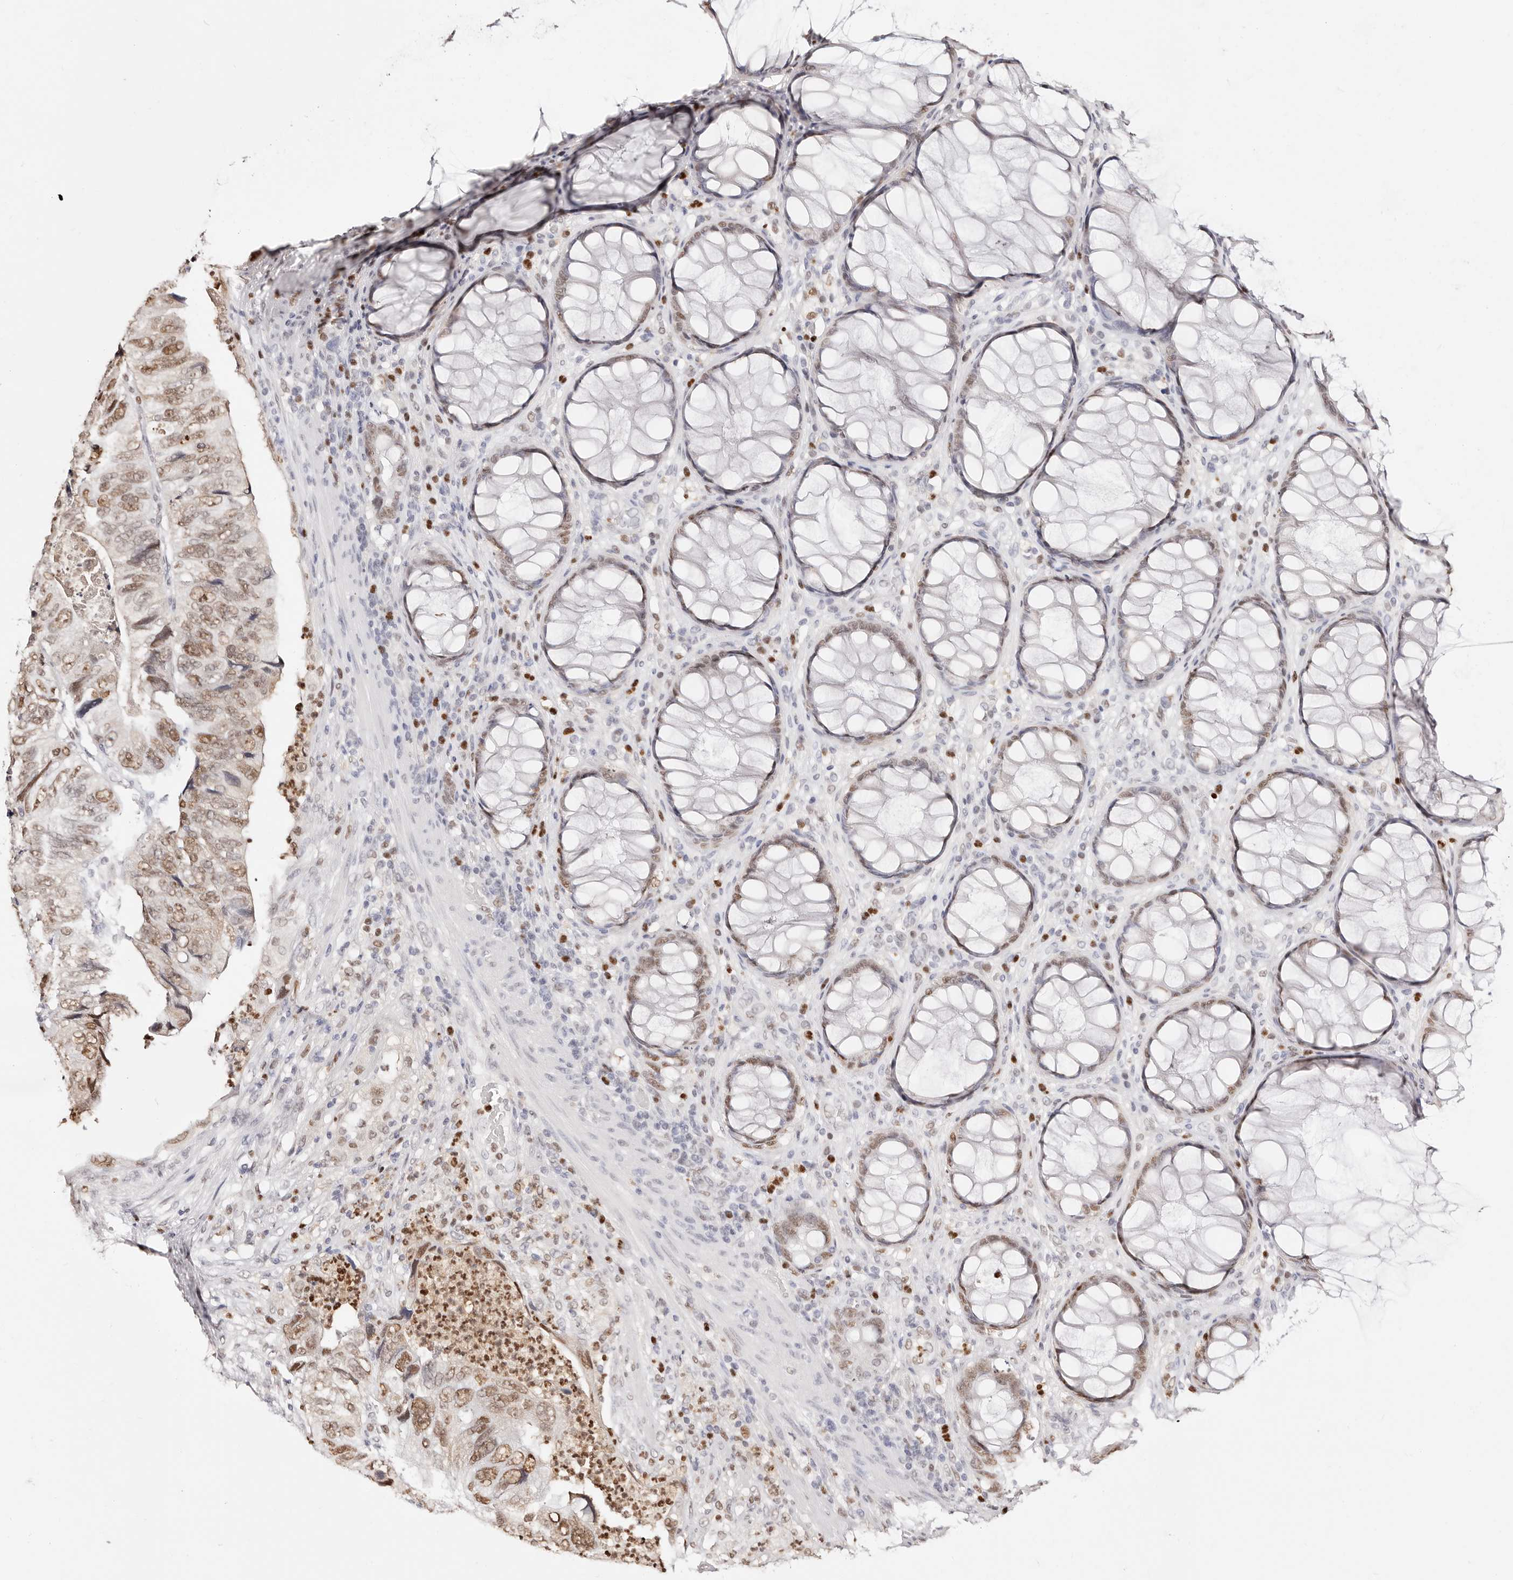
{"staining": {"intensity": "moderate", "quantity": ">75%", "location": "nuclear"}, "tissue": "colorectal cancer", "cell_type": "Tumor cells", "image_type": "cancer", "snomed": [{"axis": "morphology", "description": "Adenocarcinoma, NOS"}, {"axis": "topography", "description": "Rectum"}], "caption": "Protein expression analysis of colorectal adenocarcinoma shows moderate nuclear staining in about >75% of tumor cells.", "gene": "TKT", "patient": {"sex": "male", "age": 63}}